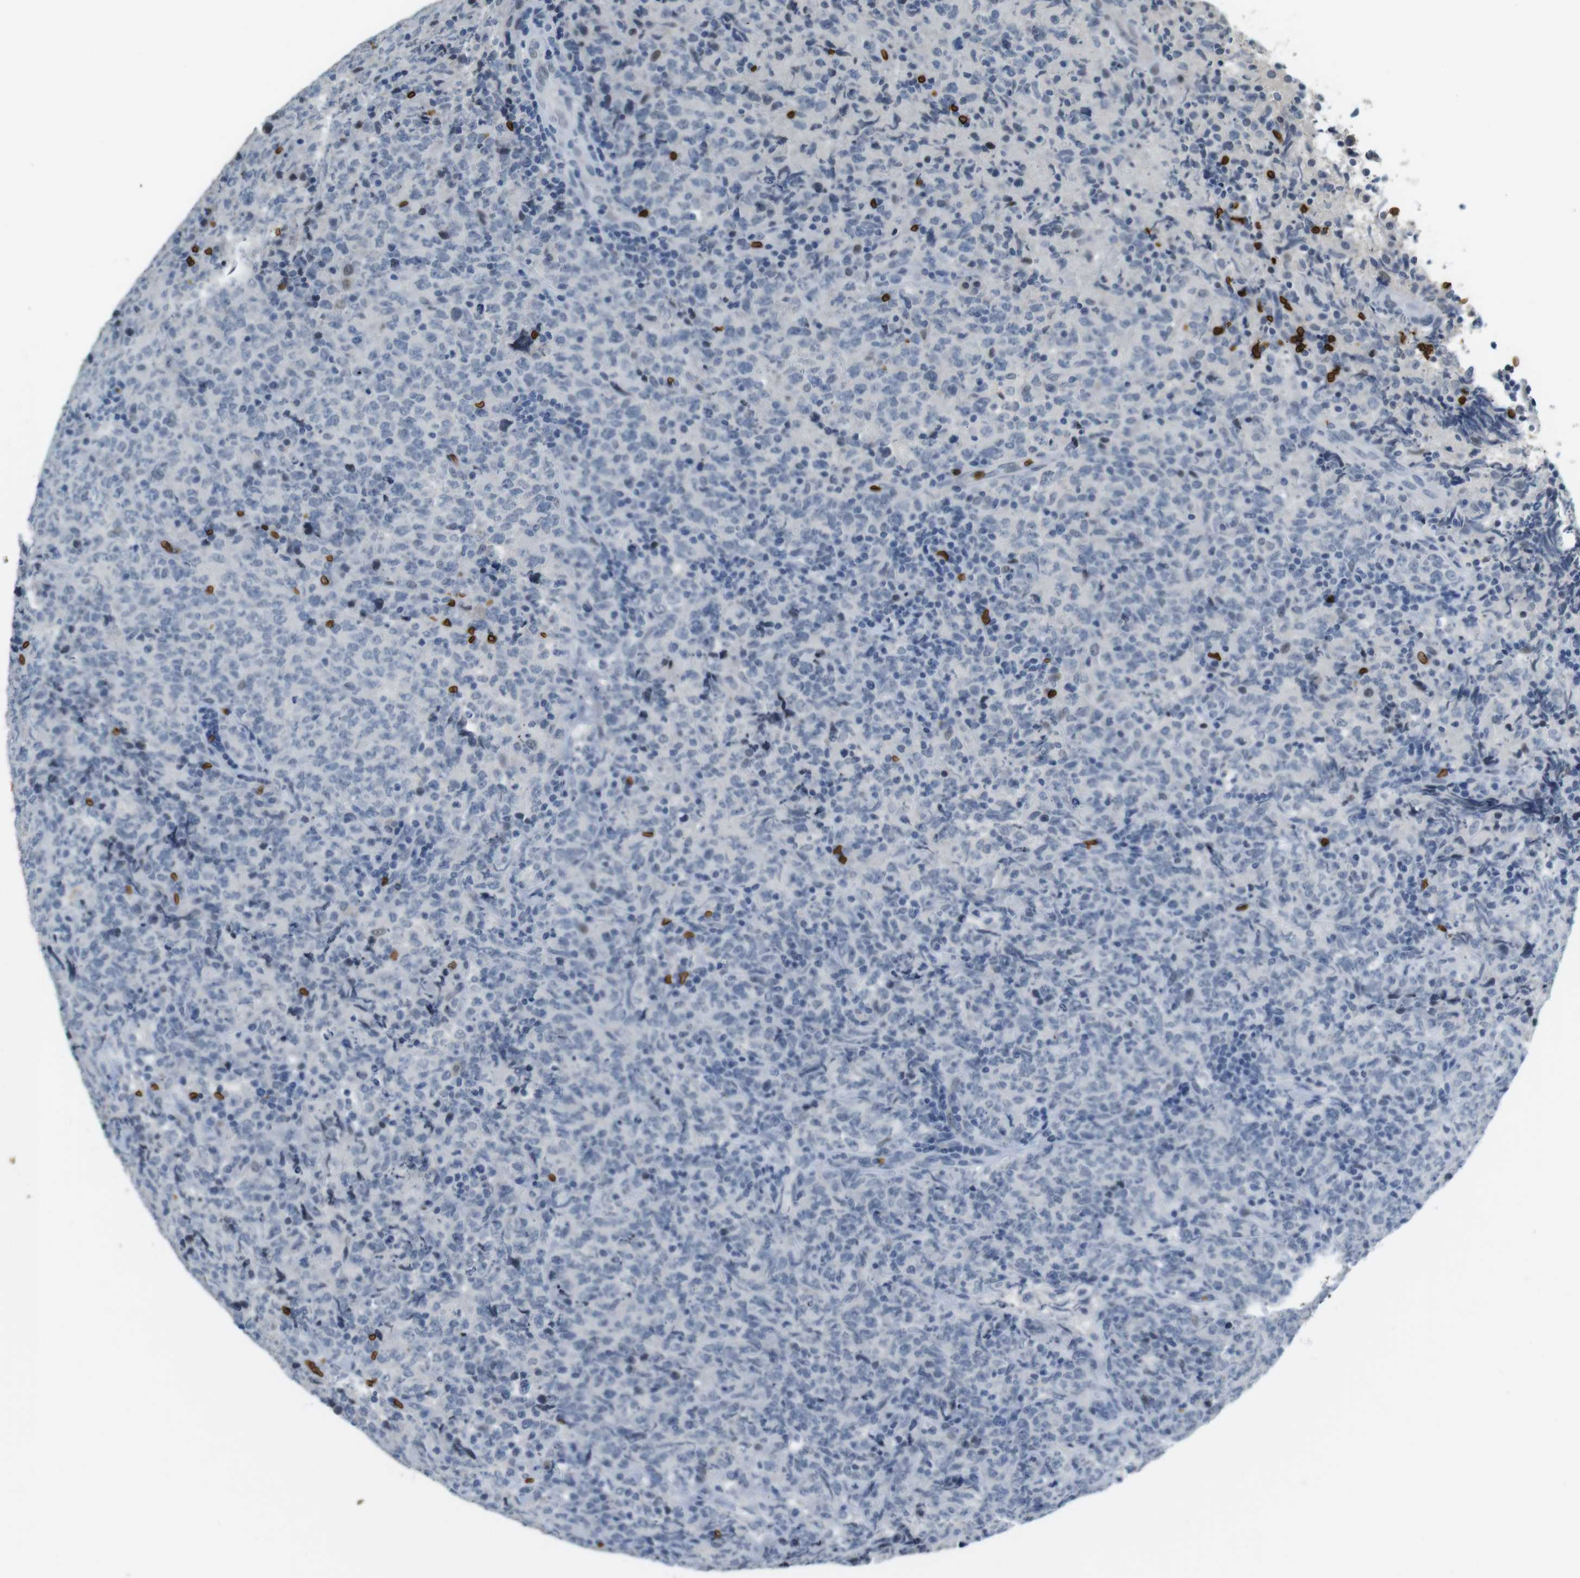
{"staining": {"intensity": "negative", "quantity": "none", "location": "none"}, "tissue": "lymphoma", "cell_type": "Tumor cells", "image_type": "cancer", "snomed": [{"axis": "morphology", "description": "Malignant lymphoma, non-Hodgkin's type, High grade"}, {"axis": "topography", "description": "Tonsil"}], "caption": "A photomicrograph of high-grade malignant lymphoma, non-Hodgkin's type stained for a protein demonstrates no brown staining in tumor cells.", "gene": "SLC4A1", "patient": {"sex": "female", "age": 36}}